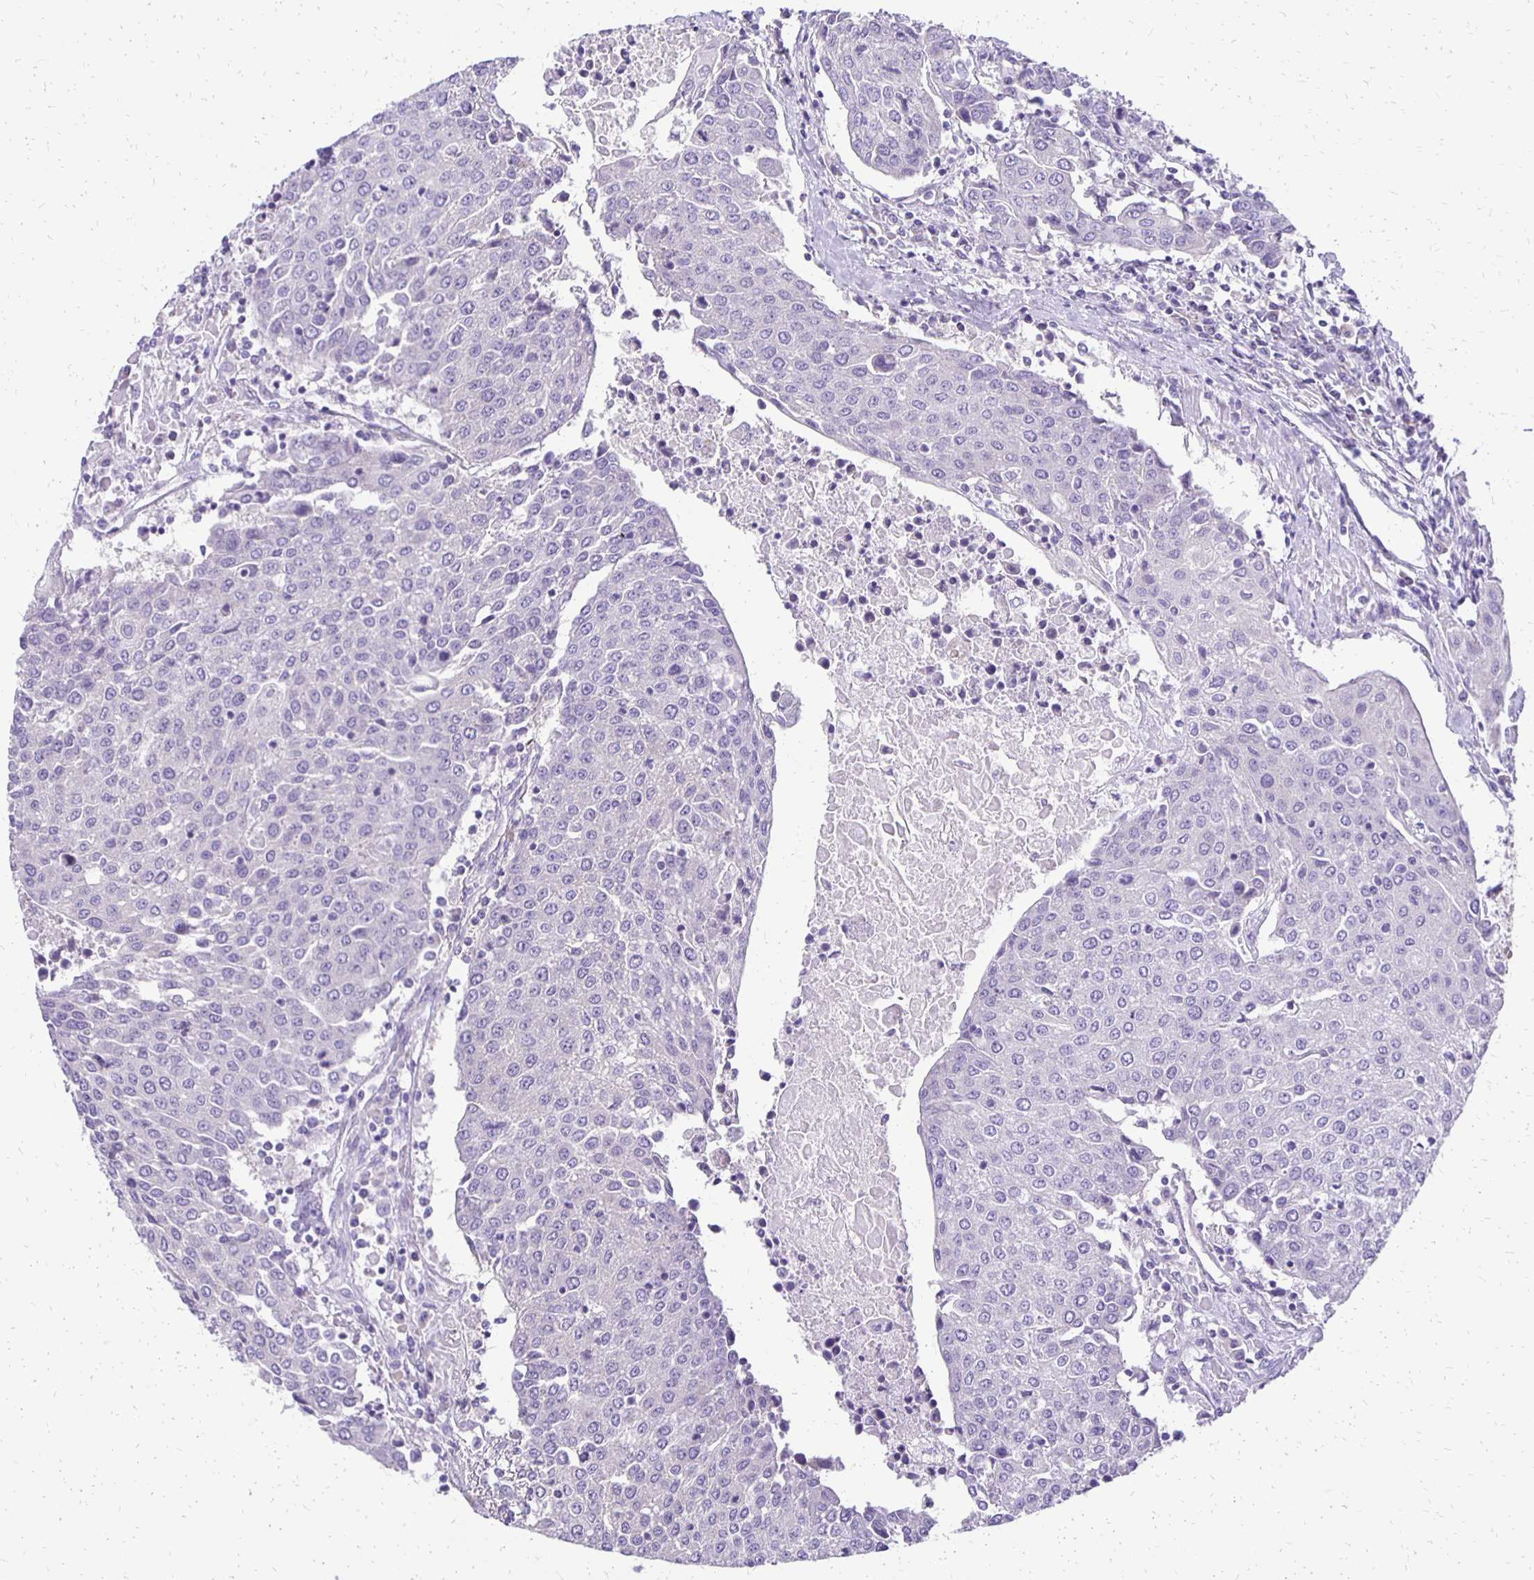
{"staining": {"intensity": "negative", "quantity": "none", "location": "none"}, "tissue": "urothelial cancer", "cell_type": "Tumor cells", "image_type": "cancer", "snomed": [{"axis": "morphology", "description": "Urothelial carcinoma, High grade"}, {"axis": "topography", "description": "Urinary bladder"}], "caption": "Immunohistochemical staining of human urothelial cancer exhibits no significant positivity in tumor cells.", "gene": "ANKRD45", "patient": {"sex": "female", "age": 85}}